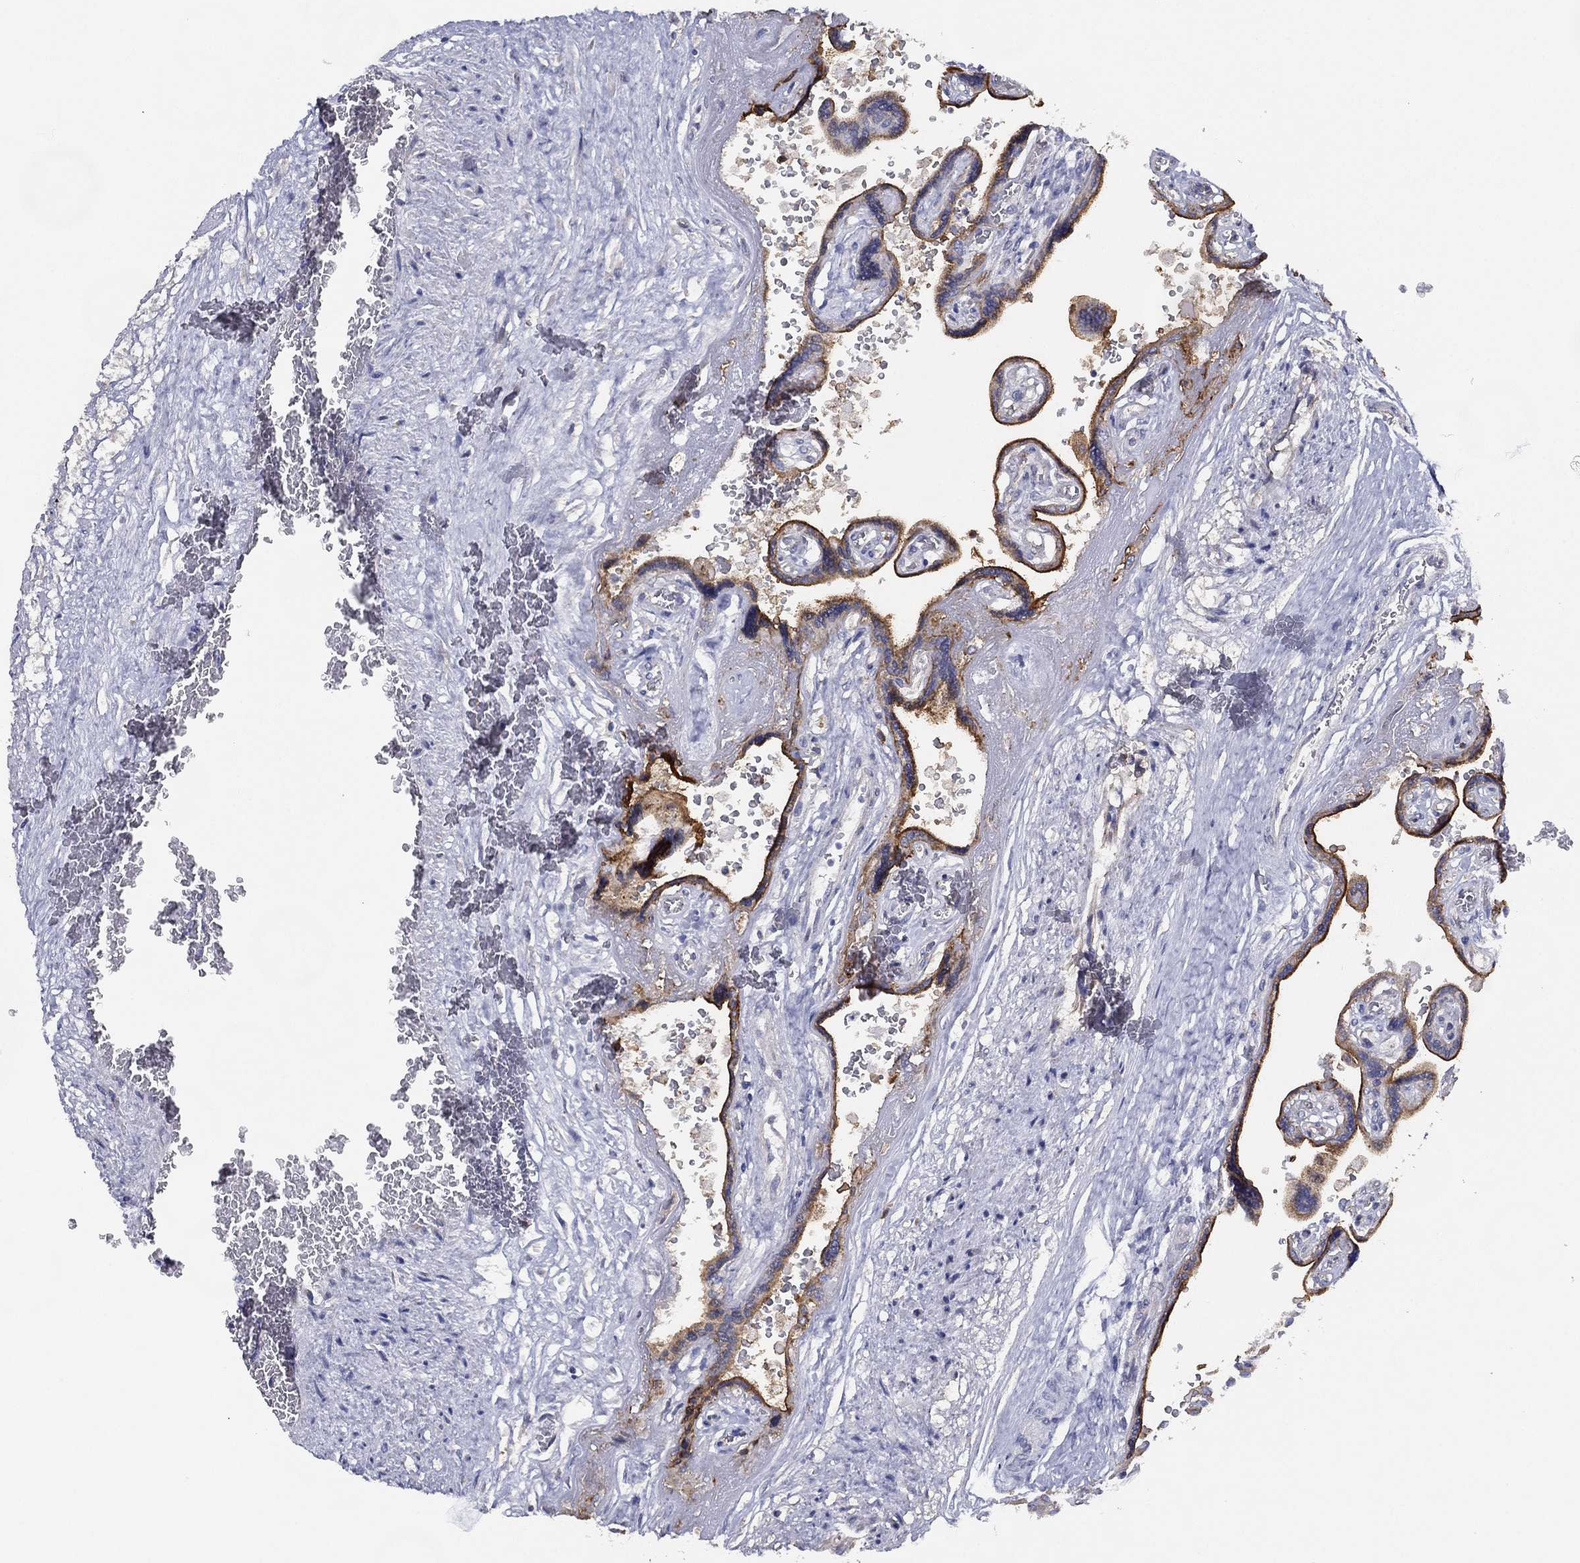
{"staining": {"intensity": "negative", "quantity": "none", "location": "none"}, "tissue": "placenta", "cell_type": "Decidual cells", "image_type": "normal", "snomed": [{"axis": "morphology", "description": "Normal tissue, NOS"}, {"axis": "topography", "description": "Placenta"}], "caption": "Immunohistochemical staining of unremarkable human placenta displays no significant expression in decidual cells. (Brightfield microscopy of DAB (3,3'-diaminobenzidine) IHC at high magnification).", "gene": "ZNF223", "patient": {"sex": "female", "age": 32}}